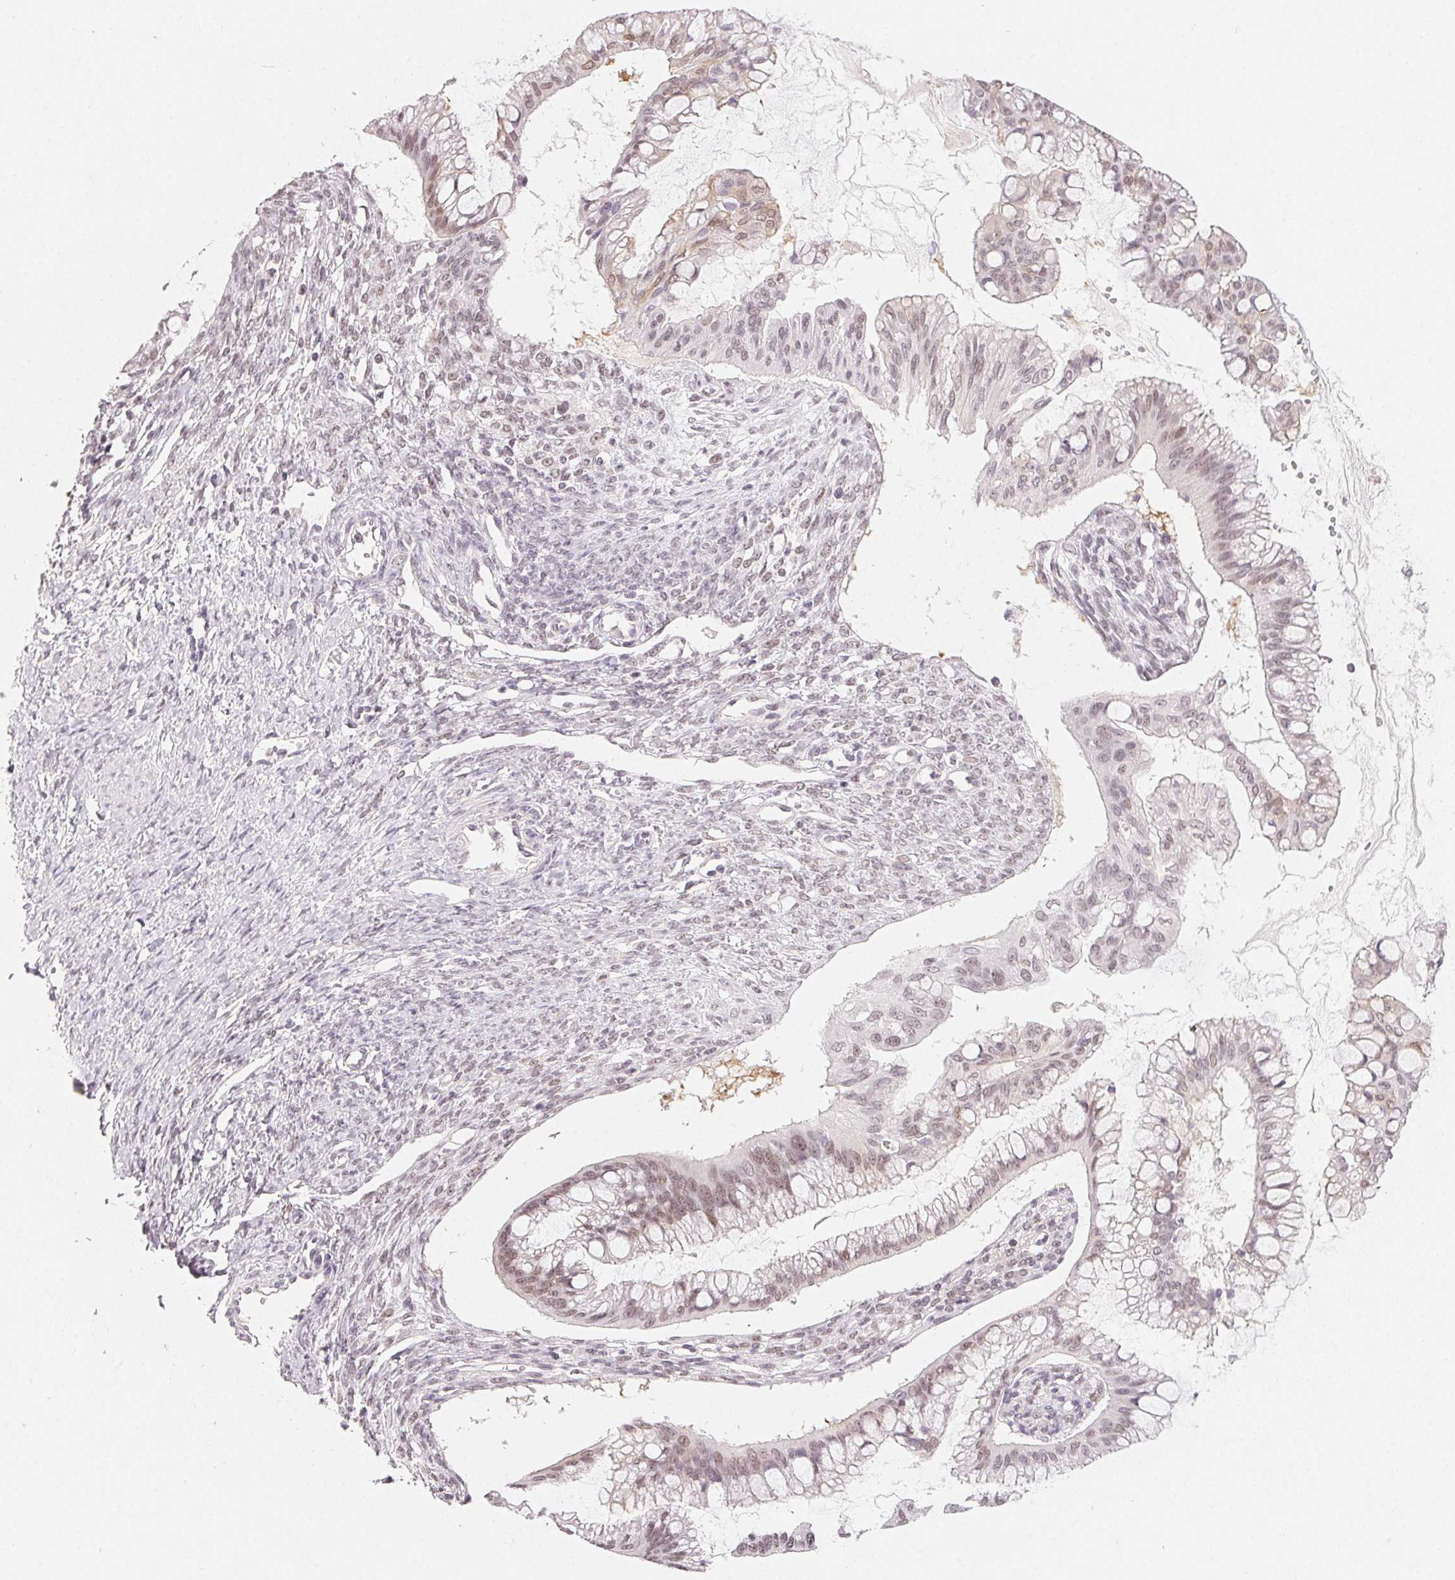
{"staining": {"intensity": "negative", "quantity": "none", "location": "none"}, "tissue": "ovarian cancer", "cell_type": "Tumor cells", "image_type": "cancer", "snomed": [{"axis": "morphology", "description": "Cystadenocarcinoma, mucinous, NOS"}, {"axis": "topography", "description": "Ovary"}], "caption": "The photomicrograph displays no staining of tumor cells in ovarian cancer.", "gene": "NXF3", "patient": {"sex": "female", "age": 73}}